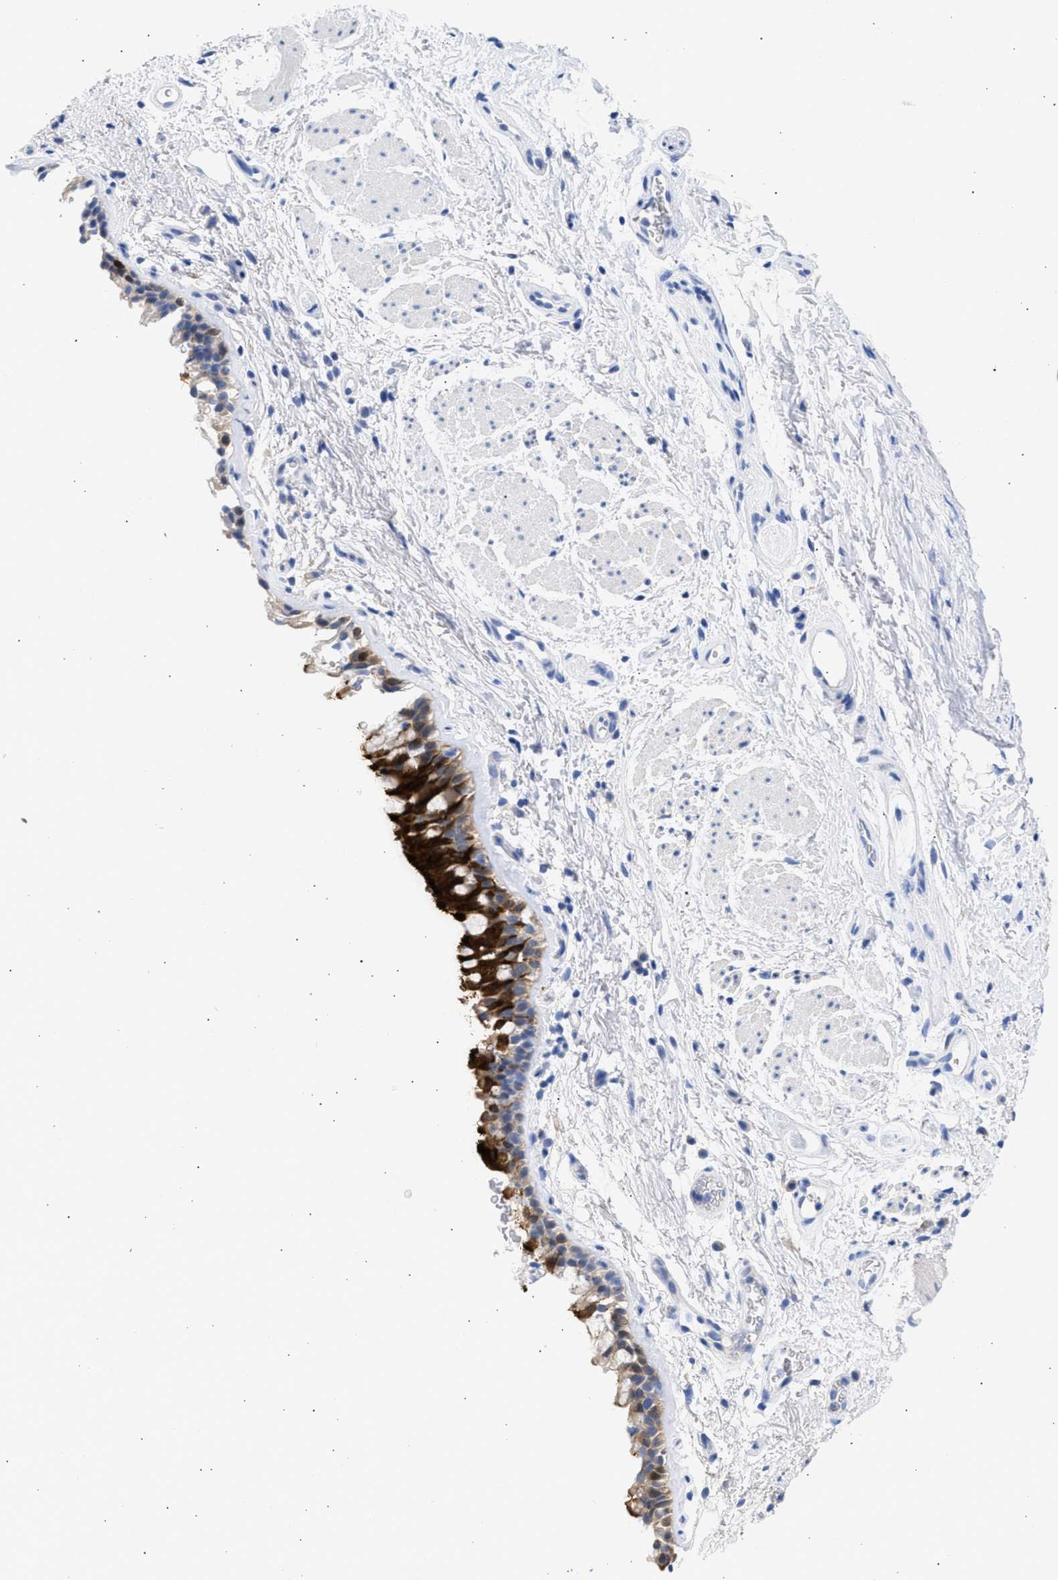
{"staining": {"intensity": "strong", "quantity": ">75%", "location": "cytoplasmic/membranous"}, "tissue": "bronchus", "cell_type": "Respiratory epithelial cells", "image_type": "normal", "snomed": [{"axis": "morphology", "description": "Normal tissue, NOS"}, {"axis": "topography", "description": "Cartilage tissue"}, {"axis": "topography", "description": "Bronchus"}], "caption": "The micrograph demonstrates immunohistochemical staining of unremarkable bronchus. There is strong cytoplasmic/membranous staining is present in approximately >75% of respiratory epithelial cells.", "gene": "RSPH1", "patient": {"sex": "female", "age": 53}}